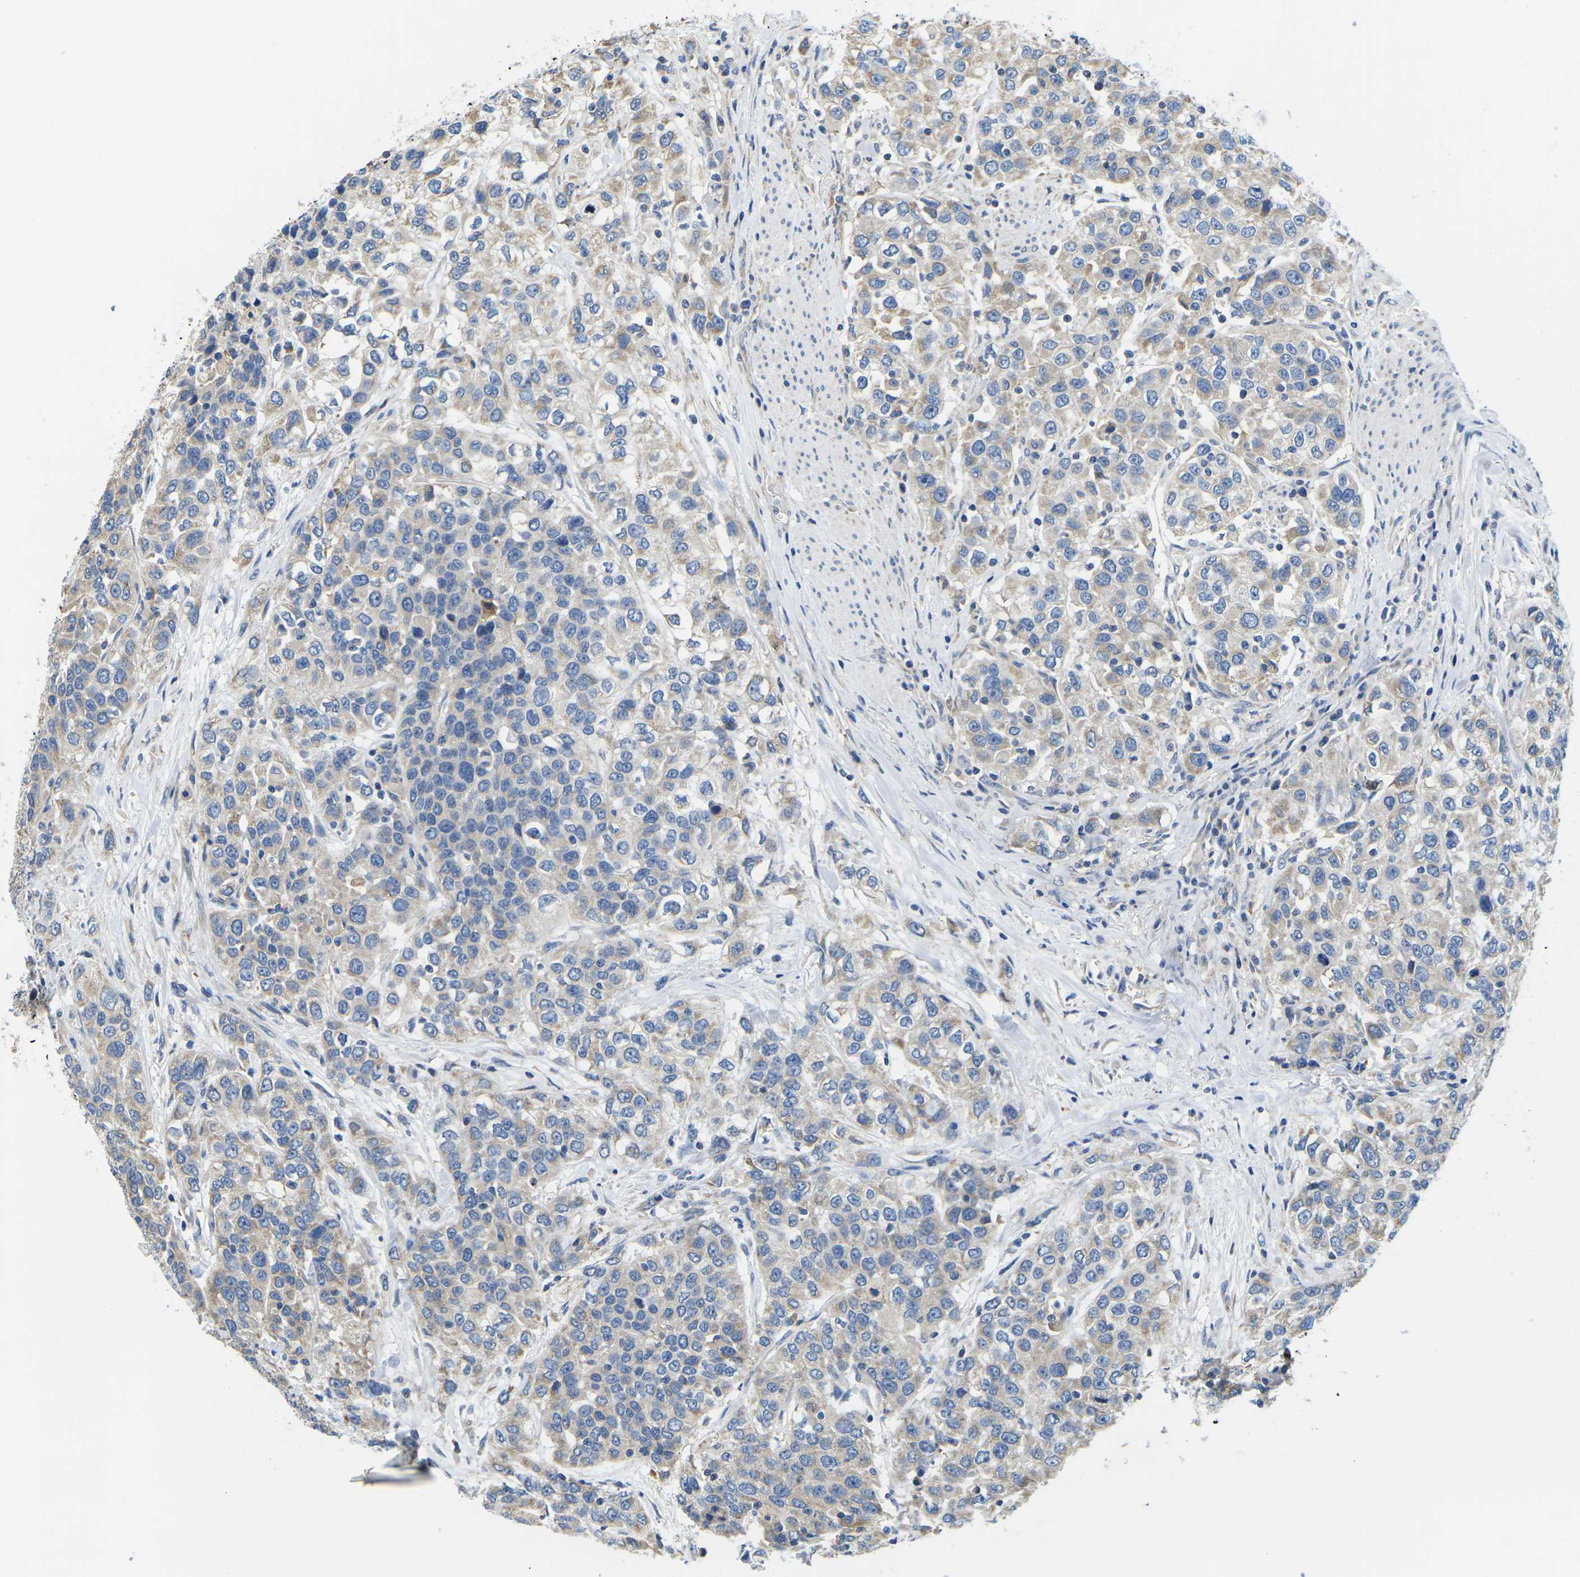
{"staining": {"intensity": "weak", "quantity": ">75%", "location": "cytoplasmic/membranous"}, "tissue": "urothelial cancer", "cell_type": "Tumor cells", "image_type": "cancer", "snomed": [{"axis": "morphology", "description": "Urothelial carcinoma, High grade"}, {"axis": "topography", "description": "Urinary bladder"}], "caption": "DAB immunohistochemical staining of high-grade urothelial carcinoma shows weak cytoplasmic/membranous protein staining in about >75% of tumor cells.", "gene": "TMEFF2", "patient": {"sex": "female", "age": 80}}